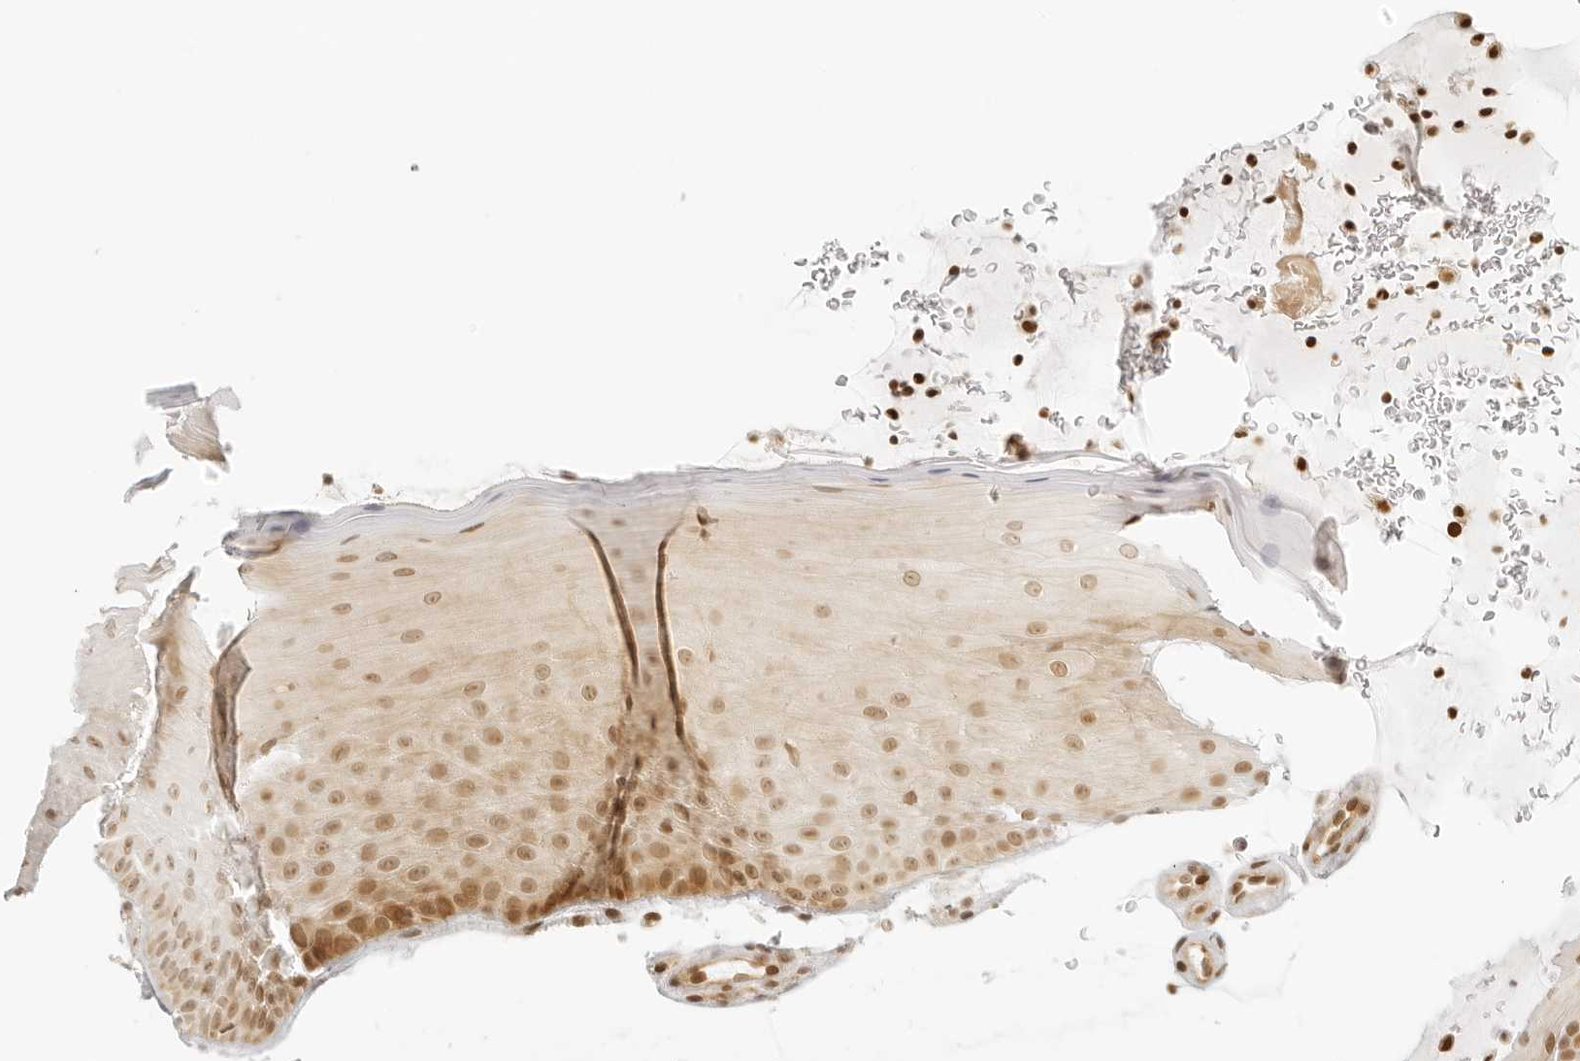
{"staining": {"intensity": "moderate", "quantity": ">75%", "location": "nuclear"}, "tissue": "oral mucosa", "cell_type": "Squamous epithelial cells", "image_type": "normal", "snomed": [{"axis": "morphology", "description": "Normal tissue, NOS"}, {"axis": "topography", "description": "Oral tissue"}], "caption": "A brown stain highlights moderate nuclear staining of a protein in squamous epithelial cells of normal human oral mucosa.", "gene": "ZNF407", "patient": {"sex": "male", "age": 13}}